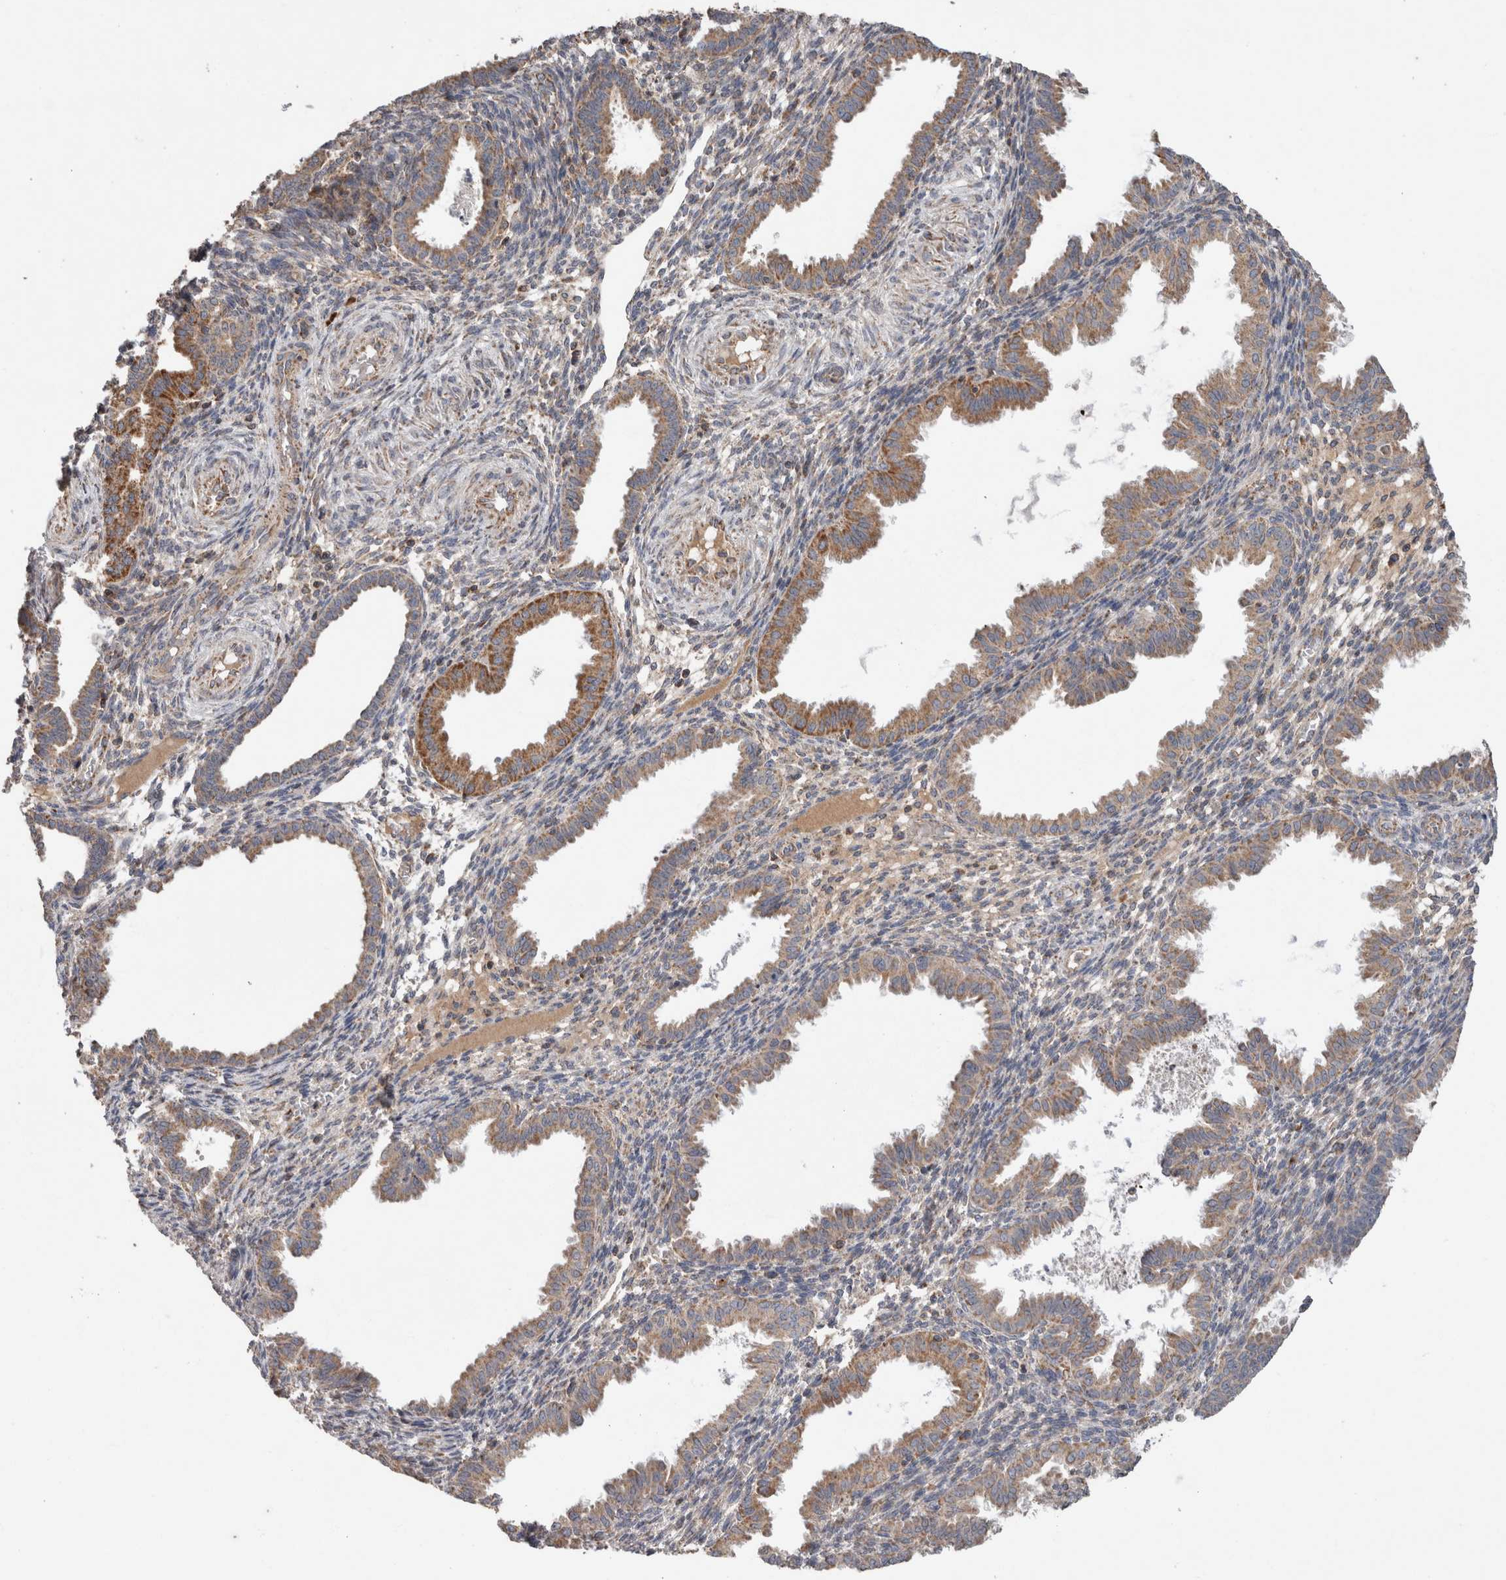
{"staining": {"intensity": "weak", "quantity": "<25%", "location": "cytoplasmic/membranous"}, "tissue": "endometrium", "cell_type": "Cells in endometrial stroma", "image_type": "normal", "snomed": [{"axis": "morphology", "description": "Normal tissue, NOS"}, {"axis": "topography", "description": "Endometrium"}], "caption": "Immunohistochemical staining of benign human endometrium displays no significant staining in cells in endometrial stroma.", "gene": "KIF21B", "patient": {"sex": "female", "age": 33}}